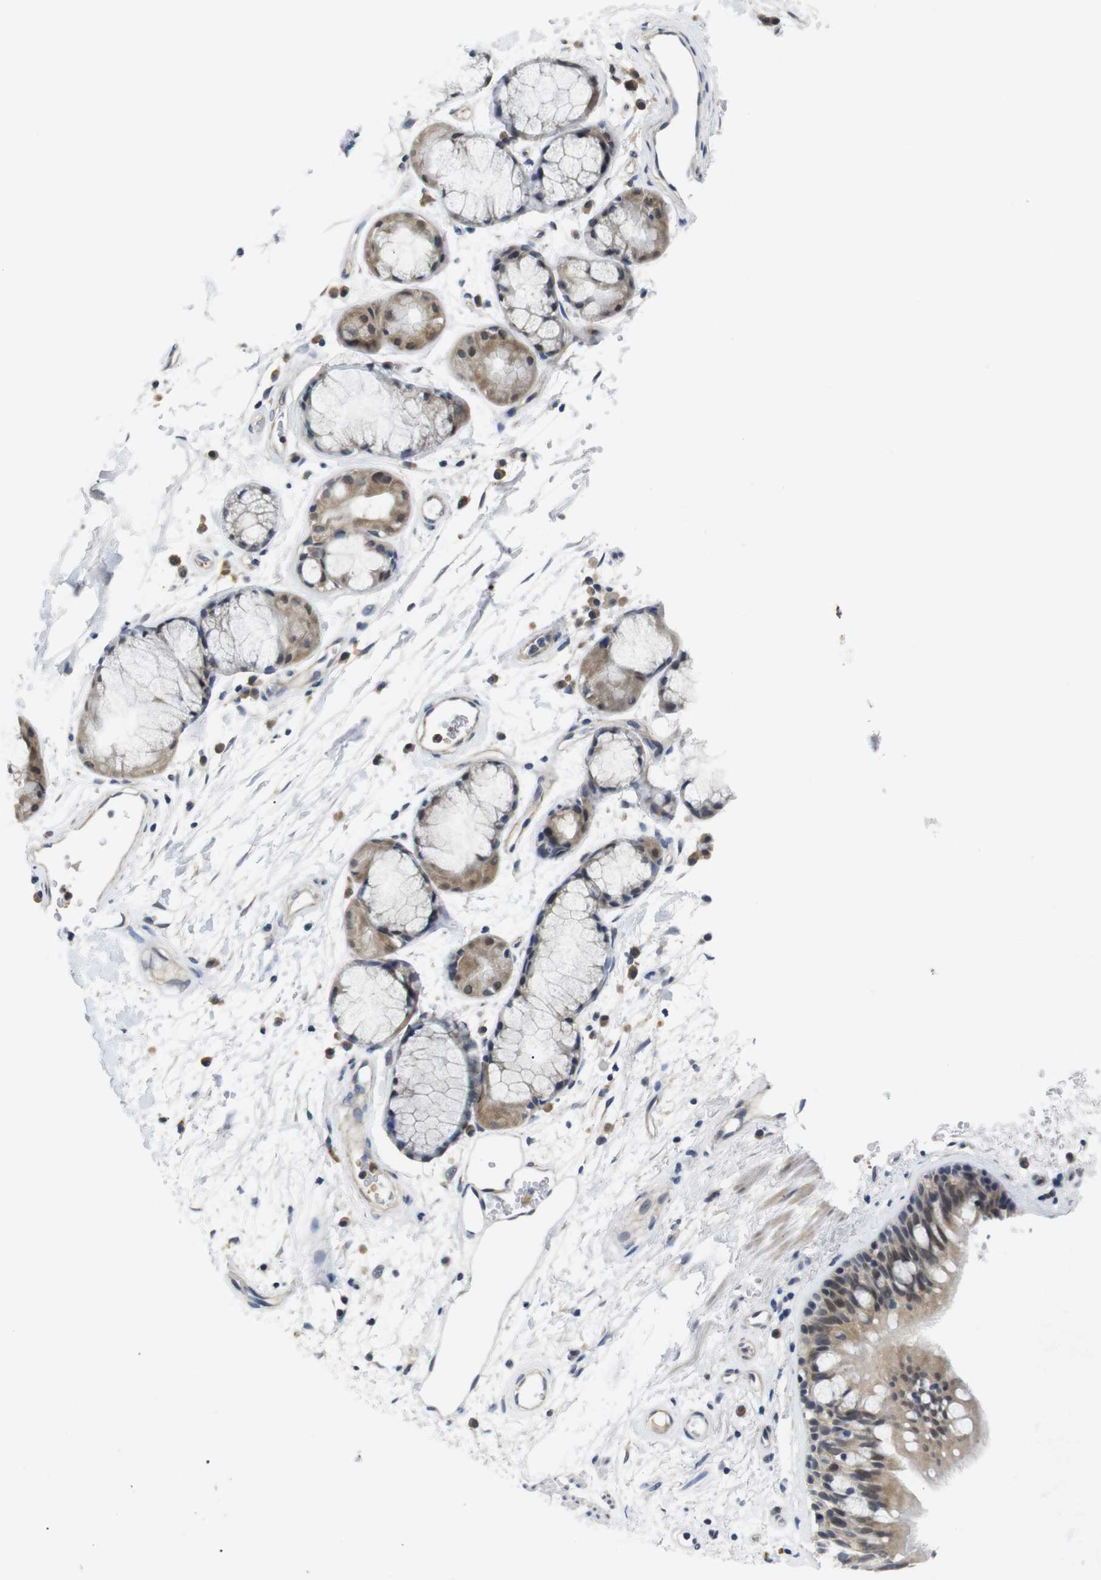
{"staining": {"intensity": "moderate", "quantity": "<25%", "location": "cytoplasmic/membranous,nuclear"}, "tissue": "bronchus", "cell_type": "Respiratory epithelial cells", "image_type": "normal", "snomed": [{"axis": "morphology", "description": "Normal tissue, NOS"}, {"axis": "morphology", "description": "Adenocarcinoma, NOS"}, {"axis": "topography", "description": "Bronchus"}, {"axis": "topography", "description": "Lung"}], "caption": "Protein analysis of benign bronchus exhibits moderate cytoplasmic/membranous,nuclear expression in about <25% of respiratory epithelial cells. Immunohistochemistry stains the protein of interest in brown and the nuclei are stained blue.", "gene": "FNTA", "patient": {"sex": "female", "age": 54}}